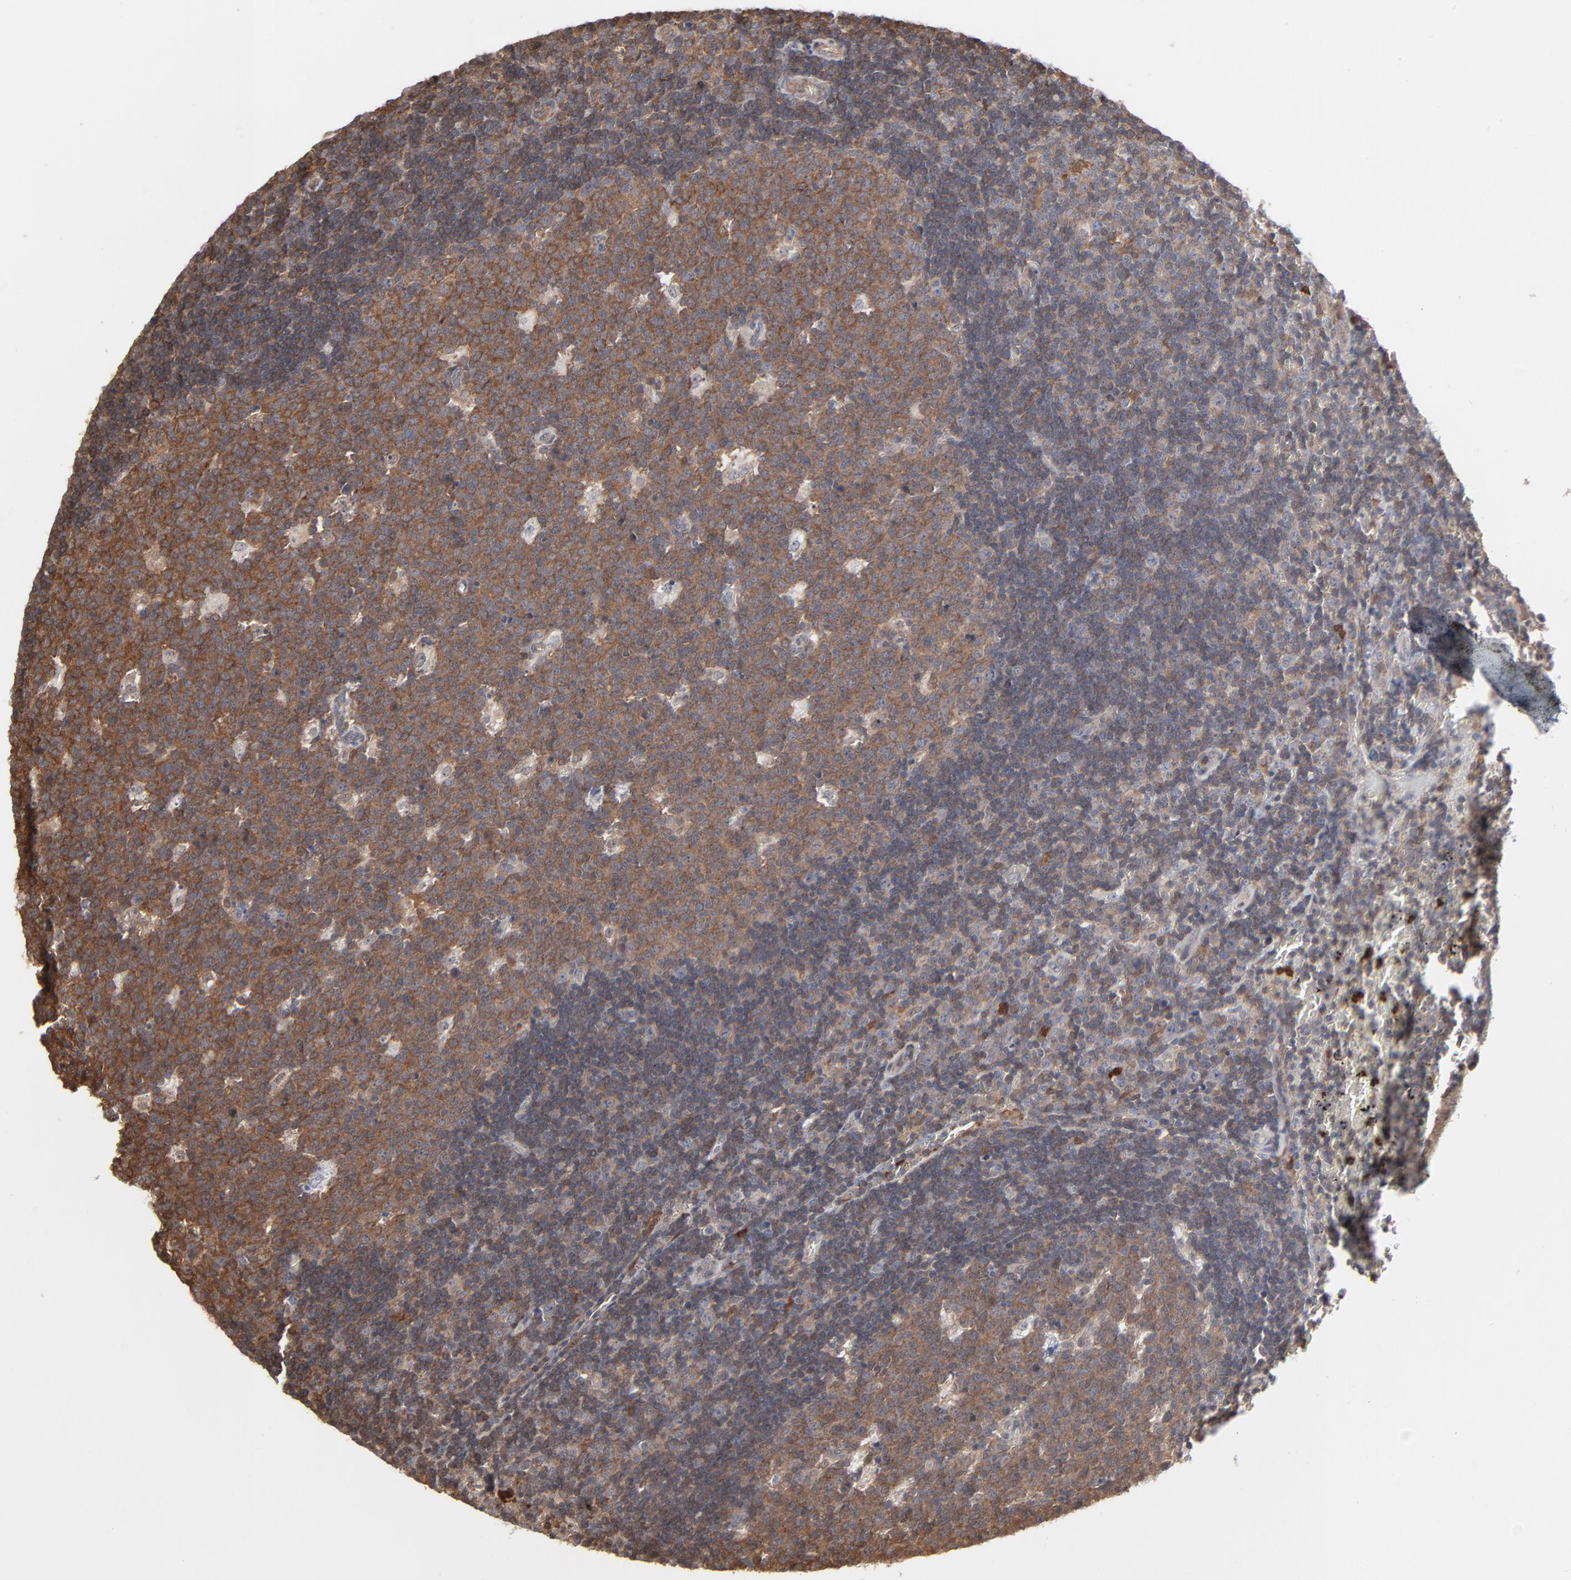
{"staining": {"intensity": "moderate", "quantity": ">75%", "location": "cytoplasmic/membranous"}, "tissue": "lymph node", "cell_type": "Germinal center cells", "image_type": "normal", "snomed": [{"axis": "morphology", "description": "Normal tissue, NOS"}, {"axis": "topography", "description": "Lymph node"}, {"axis": "topography", "description": "Salivary gland"}], "caption": "This is a histology image of immunohistochemistry staining of benign lymph node, which shows moderate positivity in the cytoplasmic/membranous of germinal center cells.", "gene": "MAP2K1", "patient": {"sex": "male", "age": 8}}